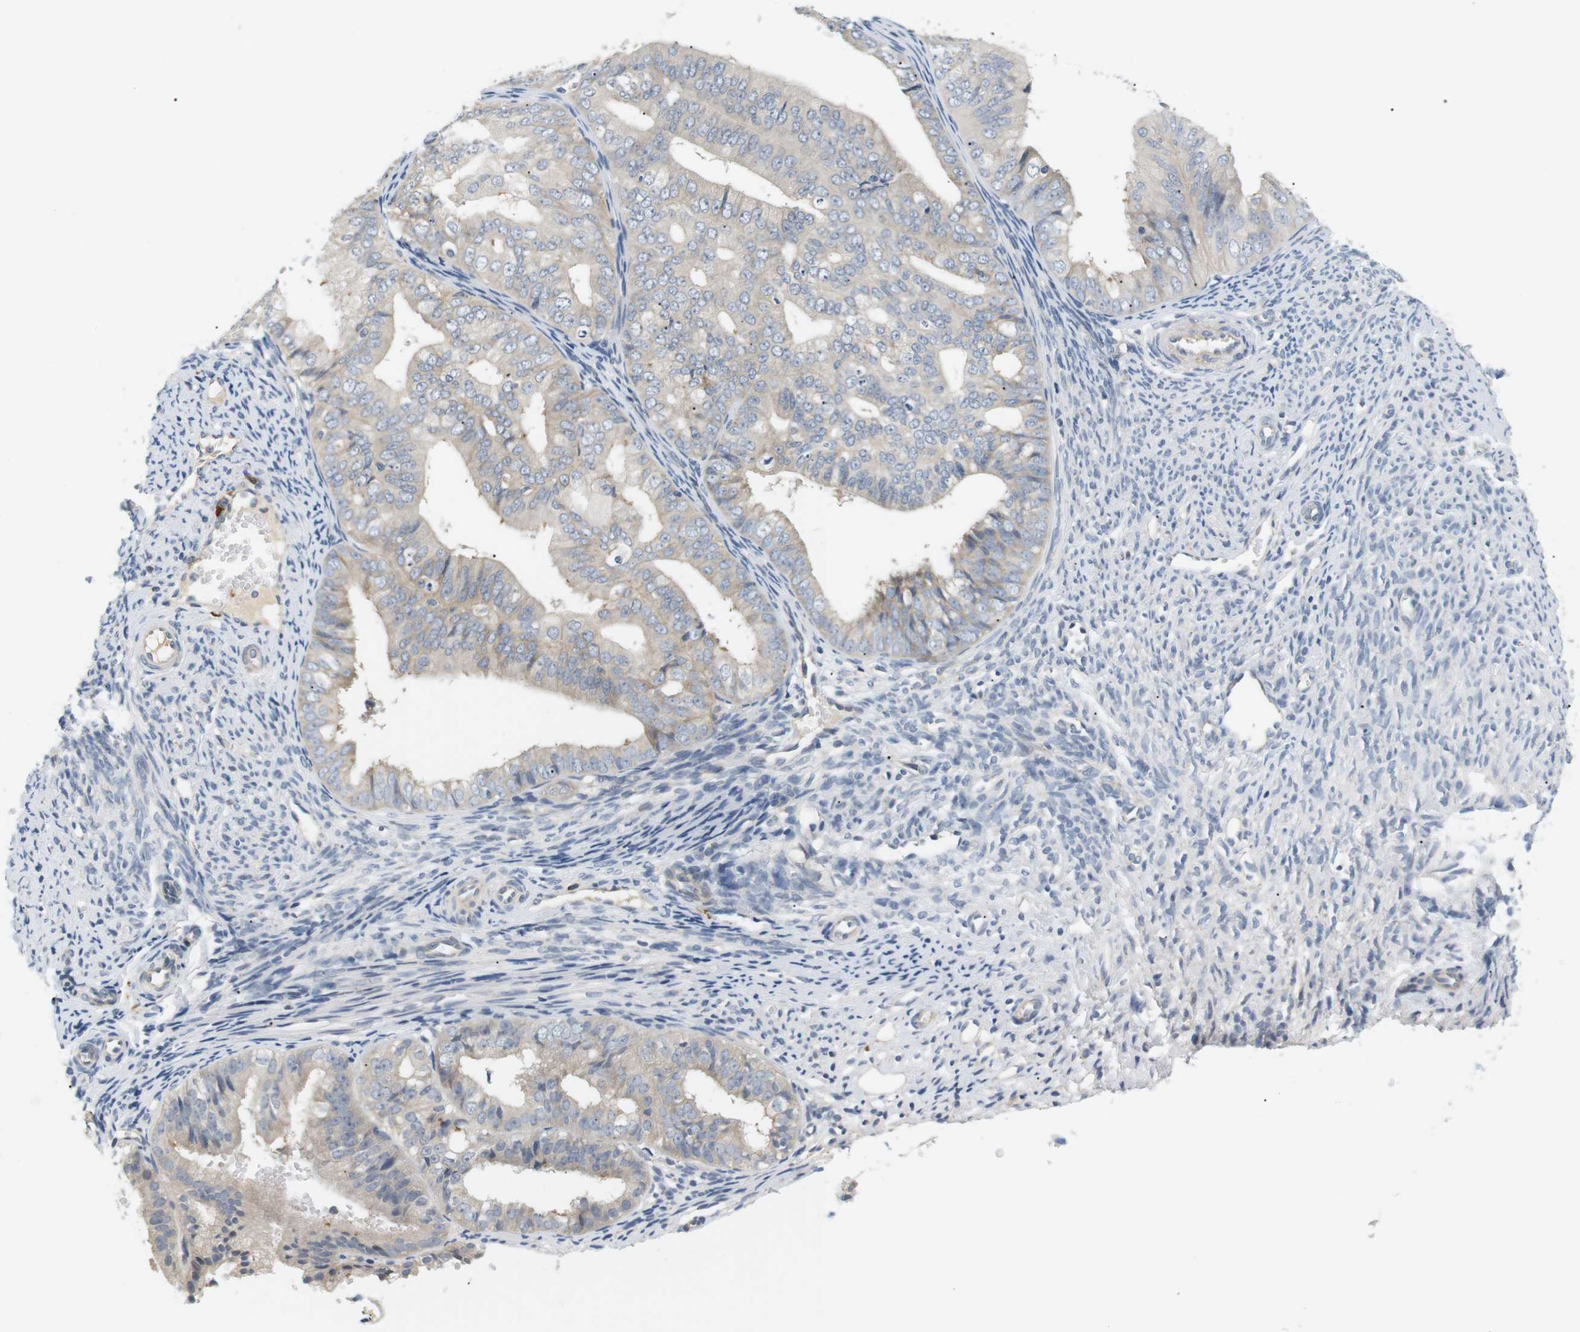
{"staining": {"intensity": "moderate", "quantity": "<25%", "location": "cytoplasmic/membranous"}, "tissue": "endometrial cancer", "cell_type": "Tumor cells", "image_type": "cancer", "snomed": [{"axis": "morphology", "description": "Adenocarcinoma, NOS"}, {"axis": "topography", "description": "Endometrium"}], "caption": "This histopathology image reveals endometrial cancer (adenocarcinoma) stained with immunohistochemistry to label a protein in brown. The cytoplasmic/membranous of tumor cells show moderate positivity for the protein. Nuclei are counter-stained blue.", "gene": "EVA1C", "patient": {"sex": "female", "age": 63}}